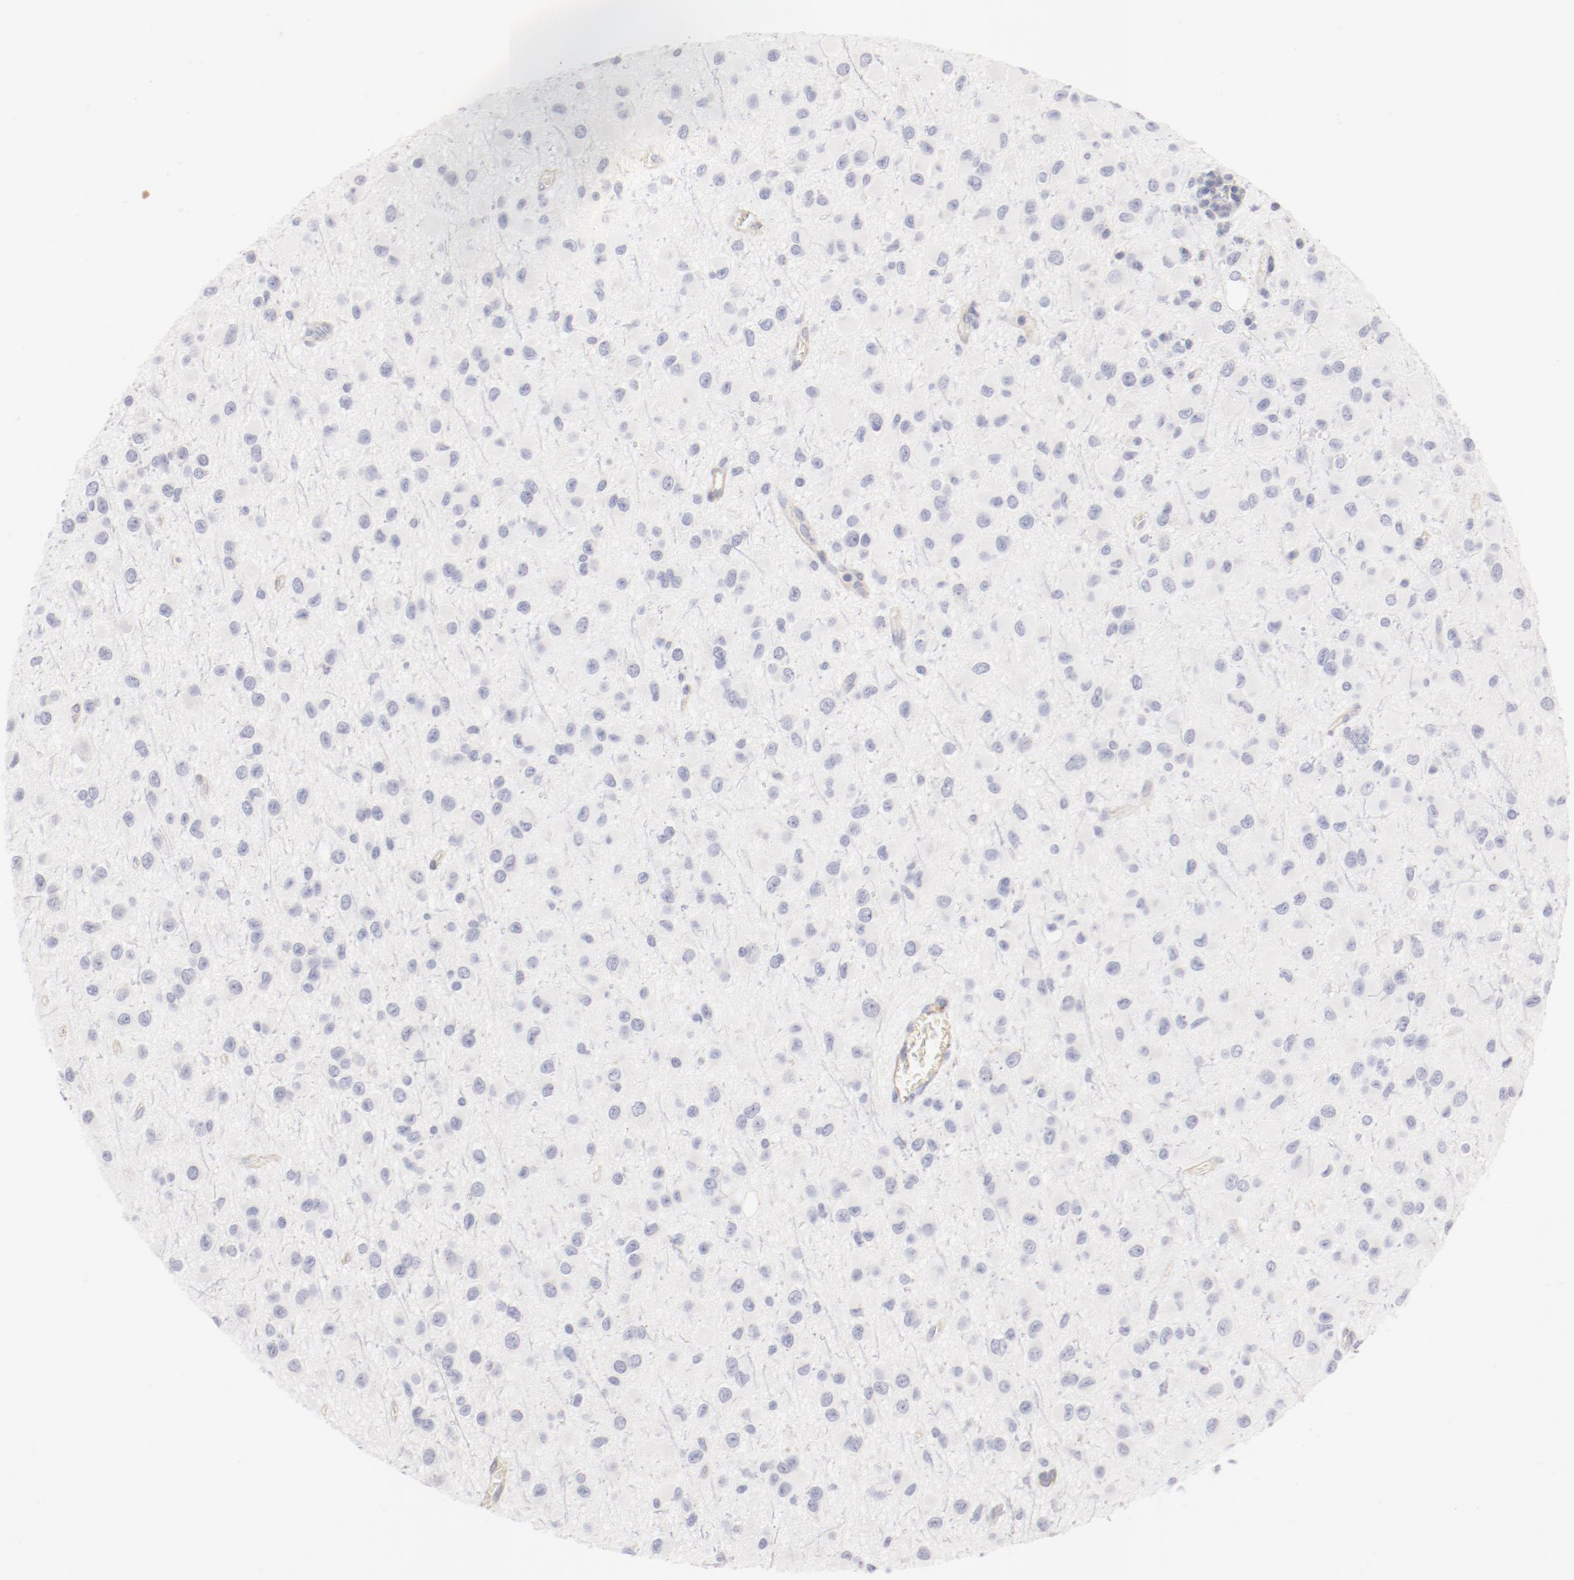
{"staining": {"intensity": "negative", "quantity": "none", "location": "none"}, "tissue": "glioma", "cell_type": "Tumor cells", "image_type": "cancer", "snomed": [{"axis": "morphology", "description": "Glioma, malignant, Low grade"}, {"axis": "topography", "description": "Brain"}], "caption": "The immunohistochemistry photomicrograph has no significant staining in tumor cells of glioma tissue.", "gene": "LAX1", "patient": {"sex": "male", "age": 42}}